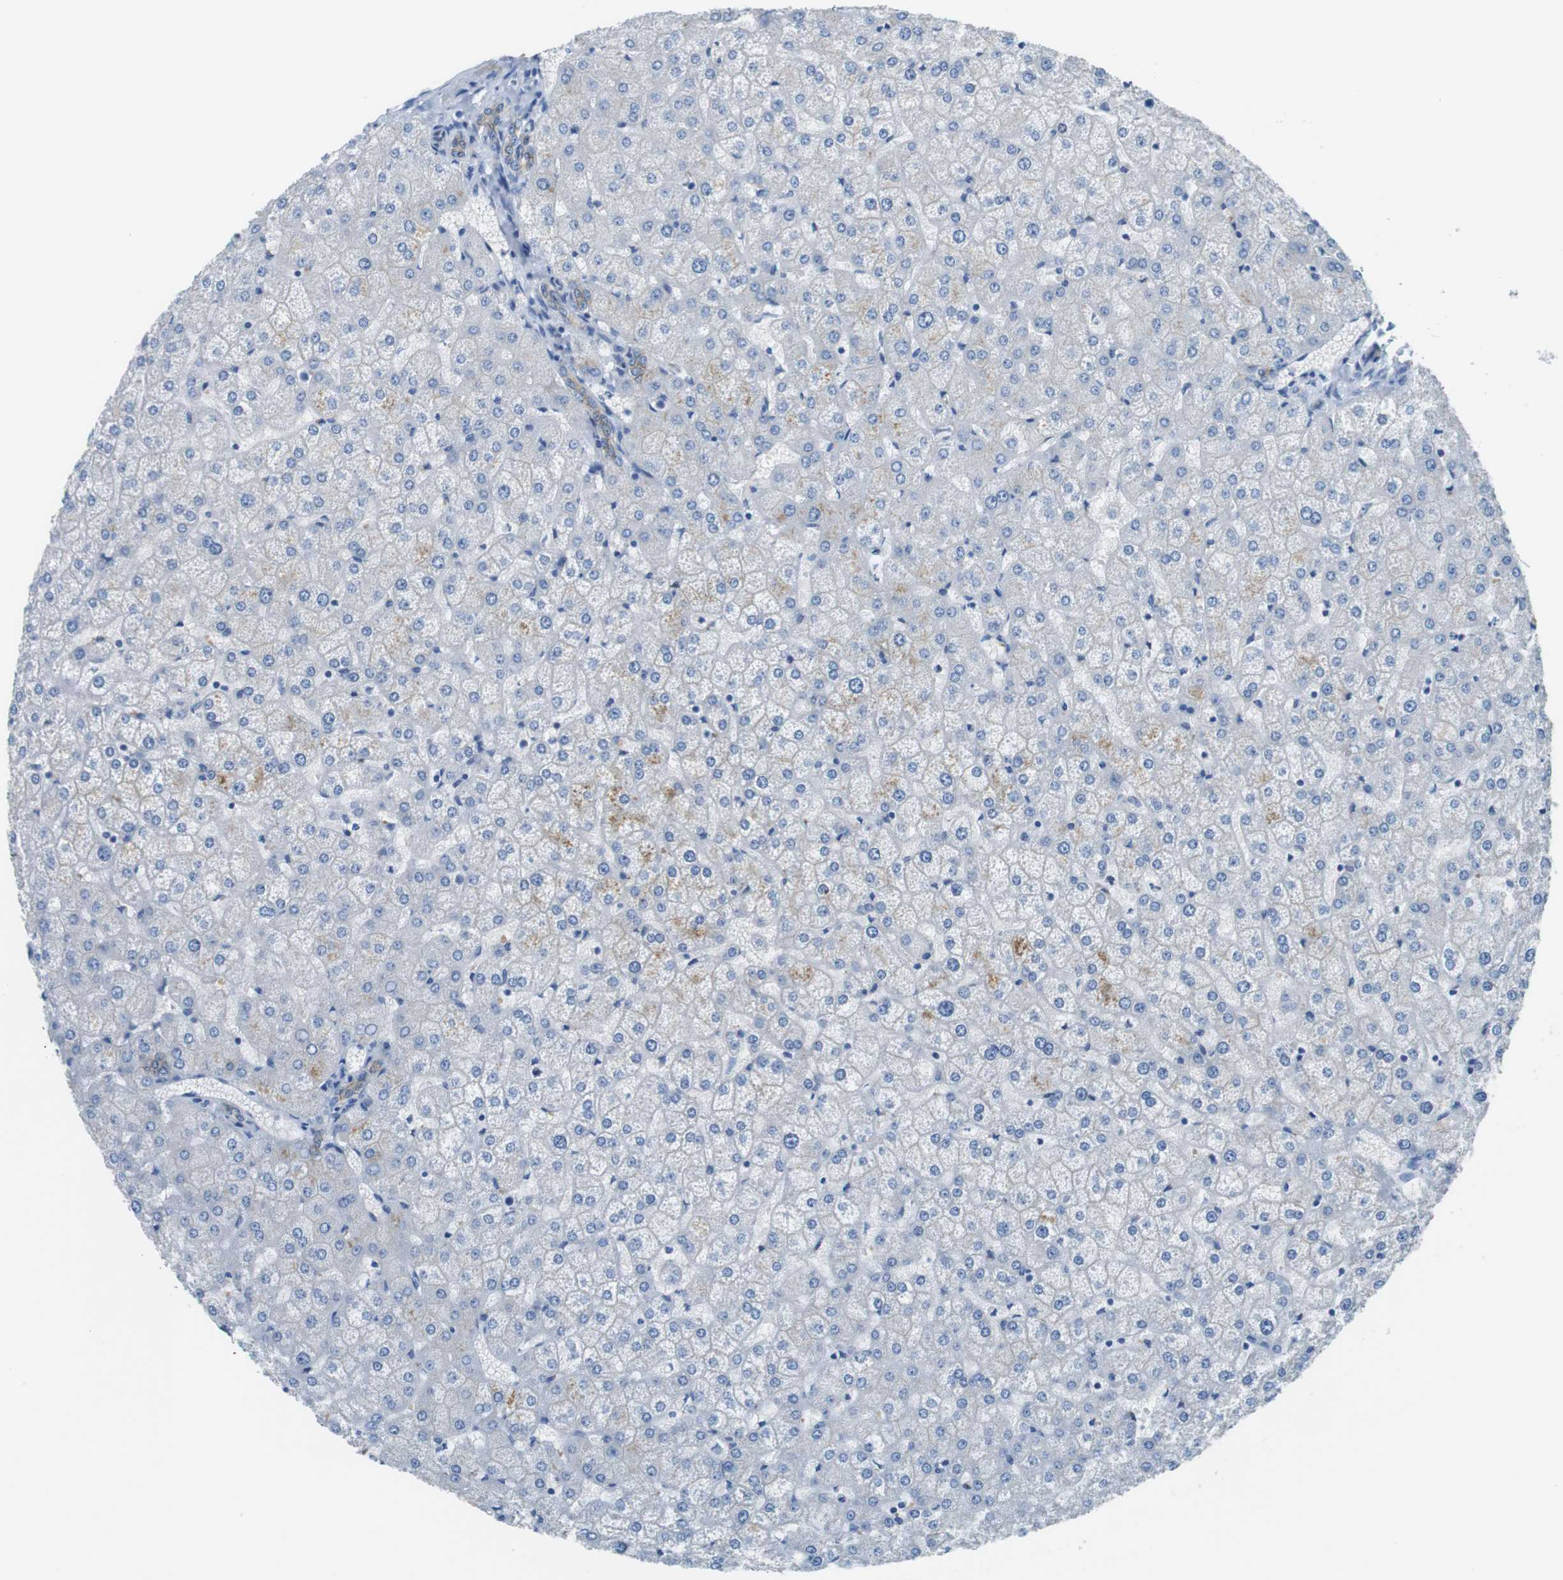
{"staining": {"intensity": "moderate", "quantity": ">75%", "location": "cytoplasmic/membranous"}, "tissue": "liver", "cell_type": "Cholangiocytes", "image_type": "normal", "snomed": [{"axis": "morphology", "description": "Normal tissue, NOS"}, {"axis": "topography", "description": "Liver"}], "caption": "Protein expression analysis of normal liver displays moderate cytoplasmic/membranous staining in approximately >75% of cholangiocytes. Using DAB (brown) and hematoxylin (blue) stains, captured at high magnification using brightfield microscopy.", "gene": "SLC6A6", "patient": {"sex": "female", "age": 32}}